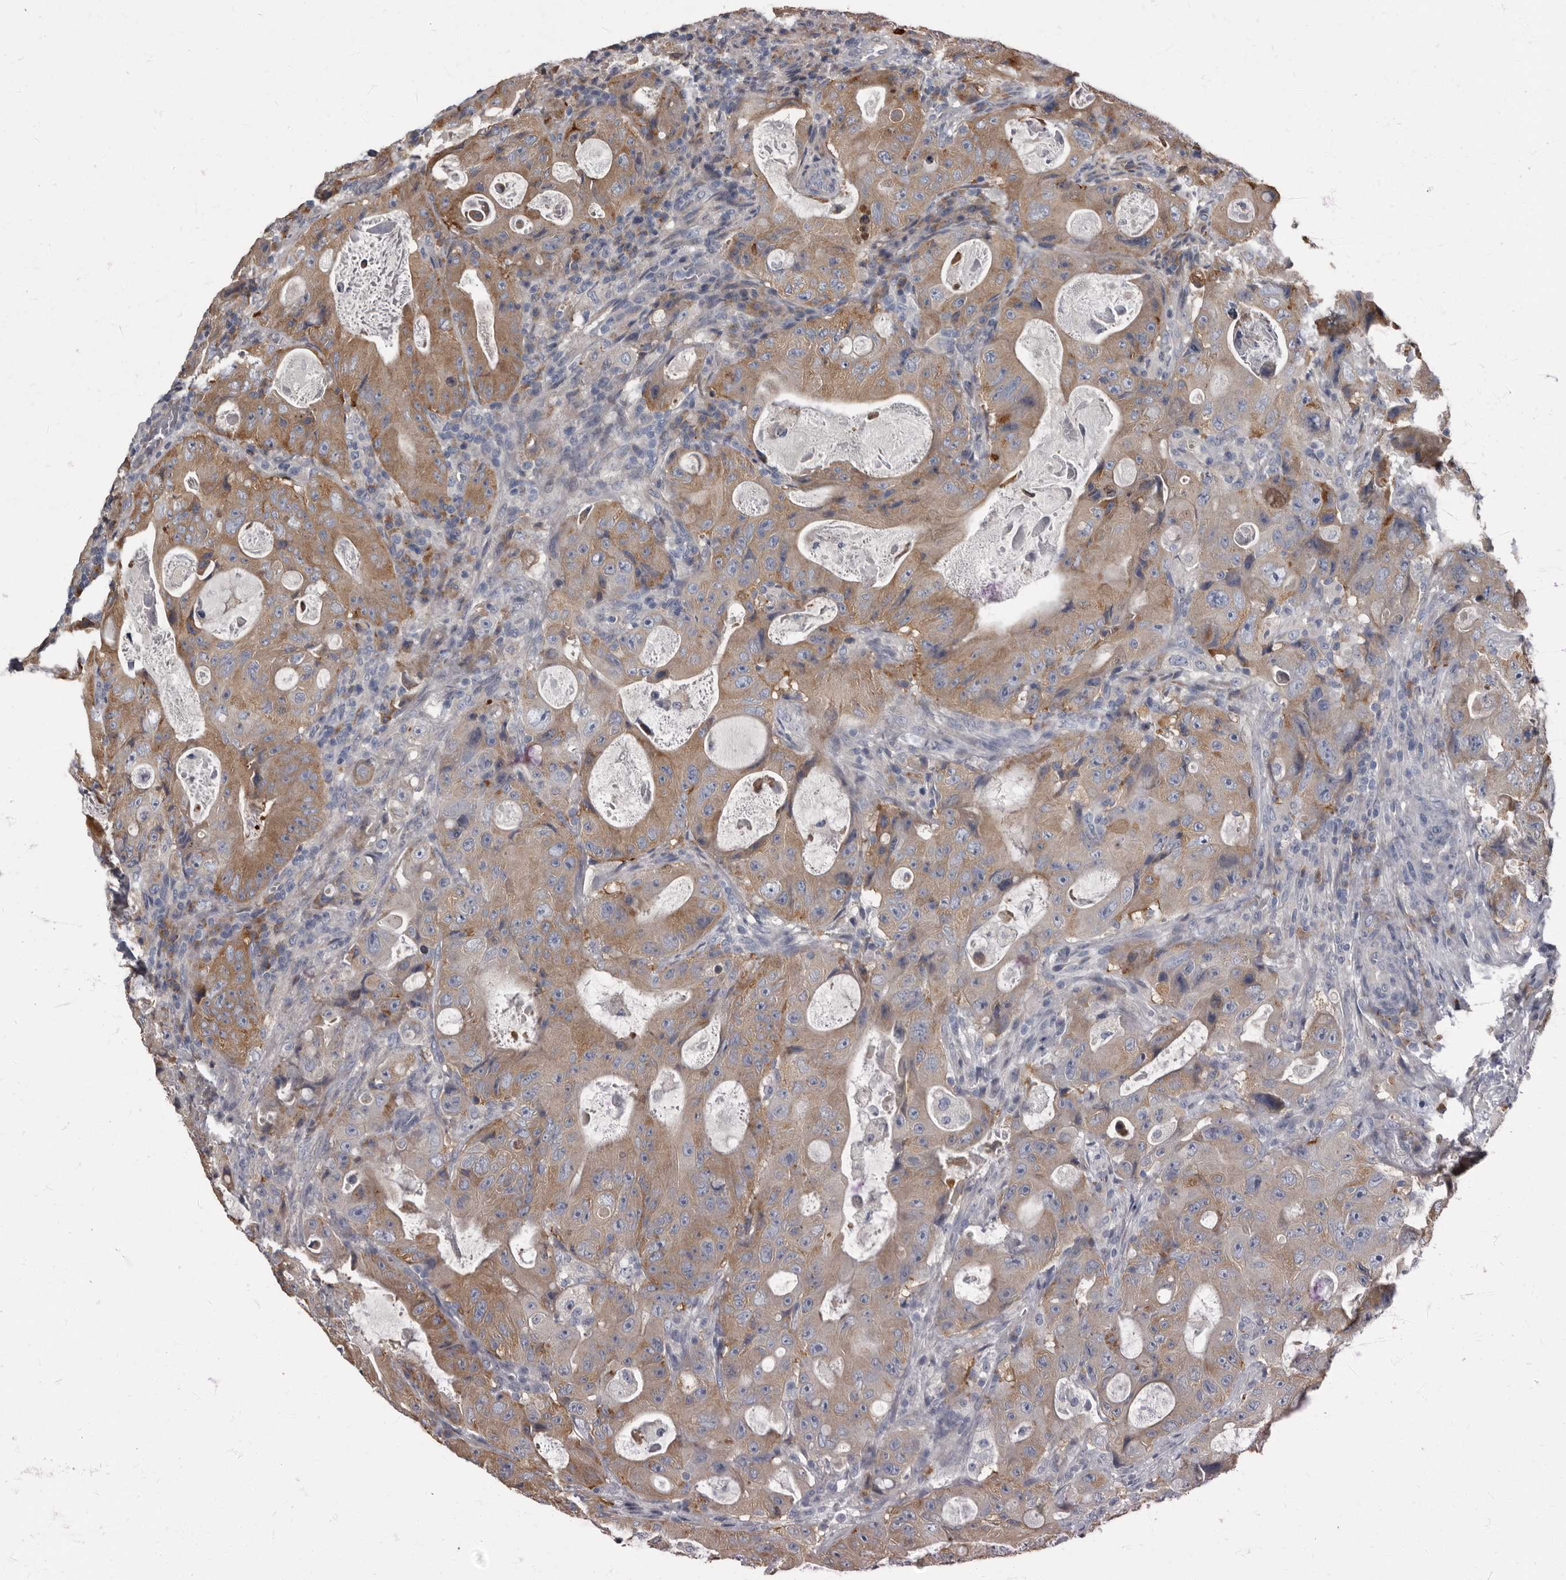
{"staining": {"intensity": "moderate", "quantity": ">75%", "location": "cytoplasmic/membranous"}, "tissue": "colorectal cancer", "cell_type": "Tumor cells", "image_type": "cancer", "snomed": [{"axis": "morphology", "description": "Adenocarcinoma, NOS"}, {"axis": "topography", "description": "Colon"}], "caption": "Brown immunohistochemical staining in colorectal cancer demonstrates moderate cytoplasmic/membranous expression in about >75% of tumor cells.", "gene": "TPD52L1", "patient": {"sex": "female", "age": 46}}